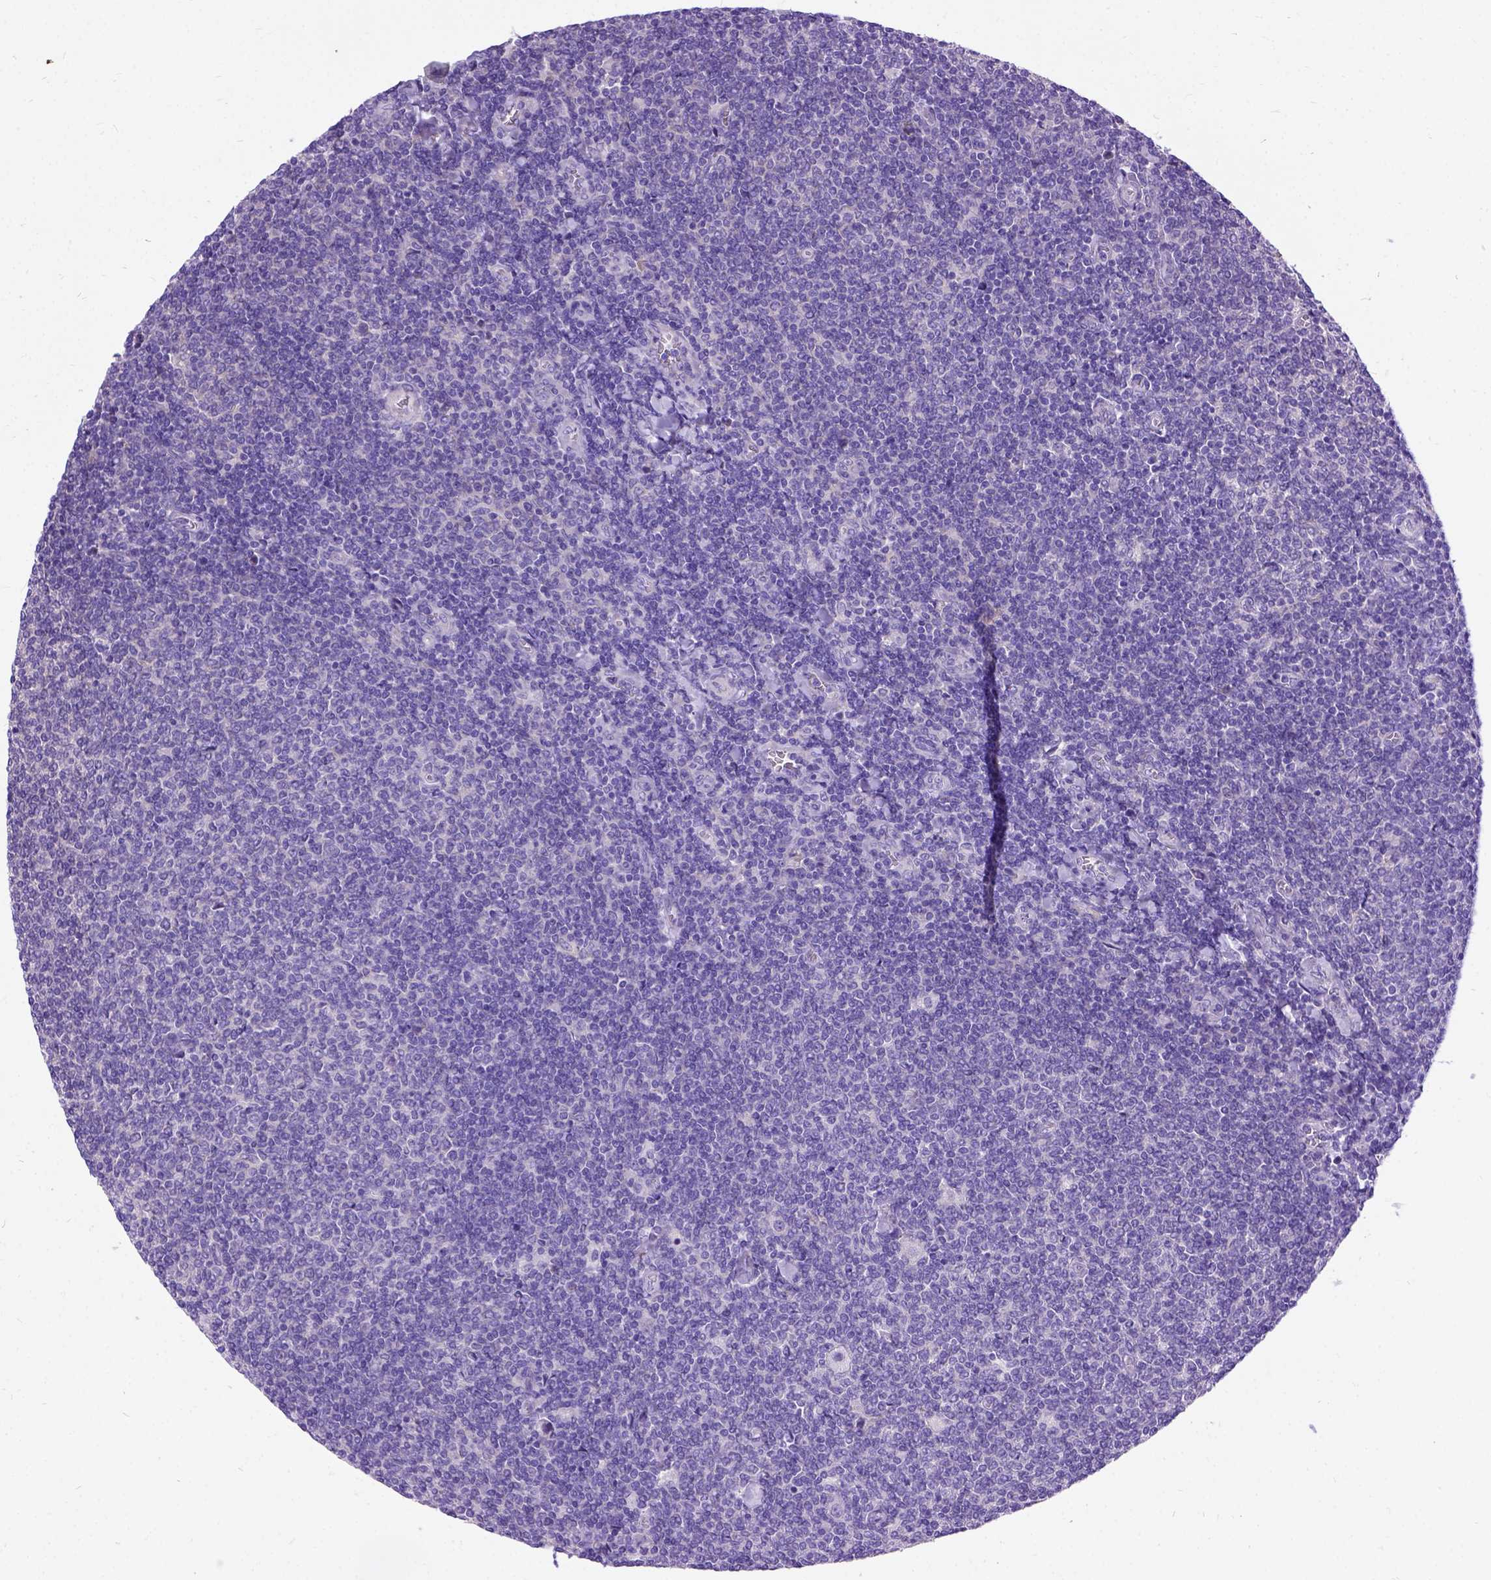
{"staining": {"intensity": "negative", "quantity": "none", "location": "none"}, "tissue": "lymphoma", "cell_type": "Tumor cells", "image_type": "cancer", "snomed": [{"axis": "morphology", "description": "Malignant lymphoma, non-Hodgkin's type, Low grade"}, {"axis": "topography", "description": "Lymph node"}], "caption": "An IHC micrograph of lymphoma is shown. There is no staining in tumor cells of lymphoma.", "gene": "CFAP54", "patient": {"sex": "male", "age": 52}}